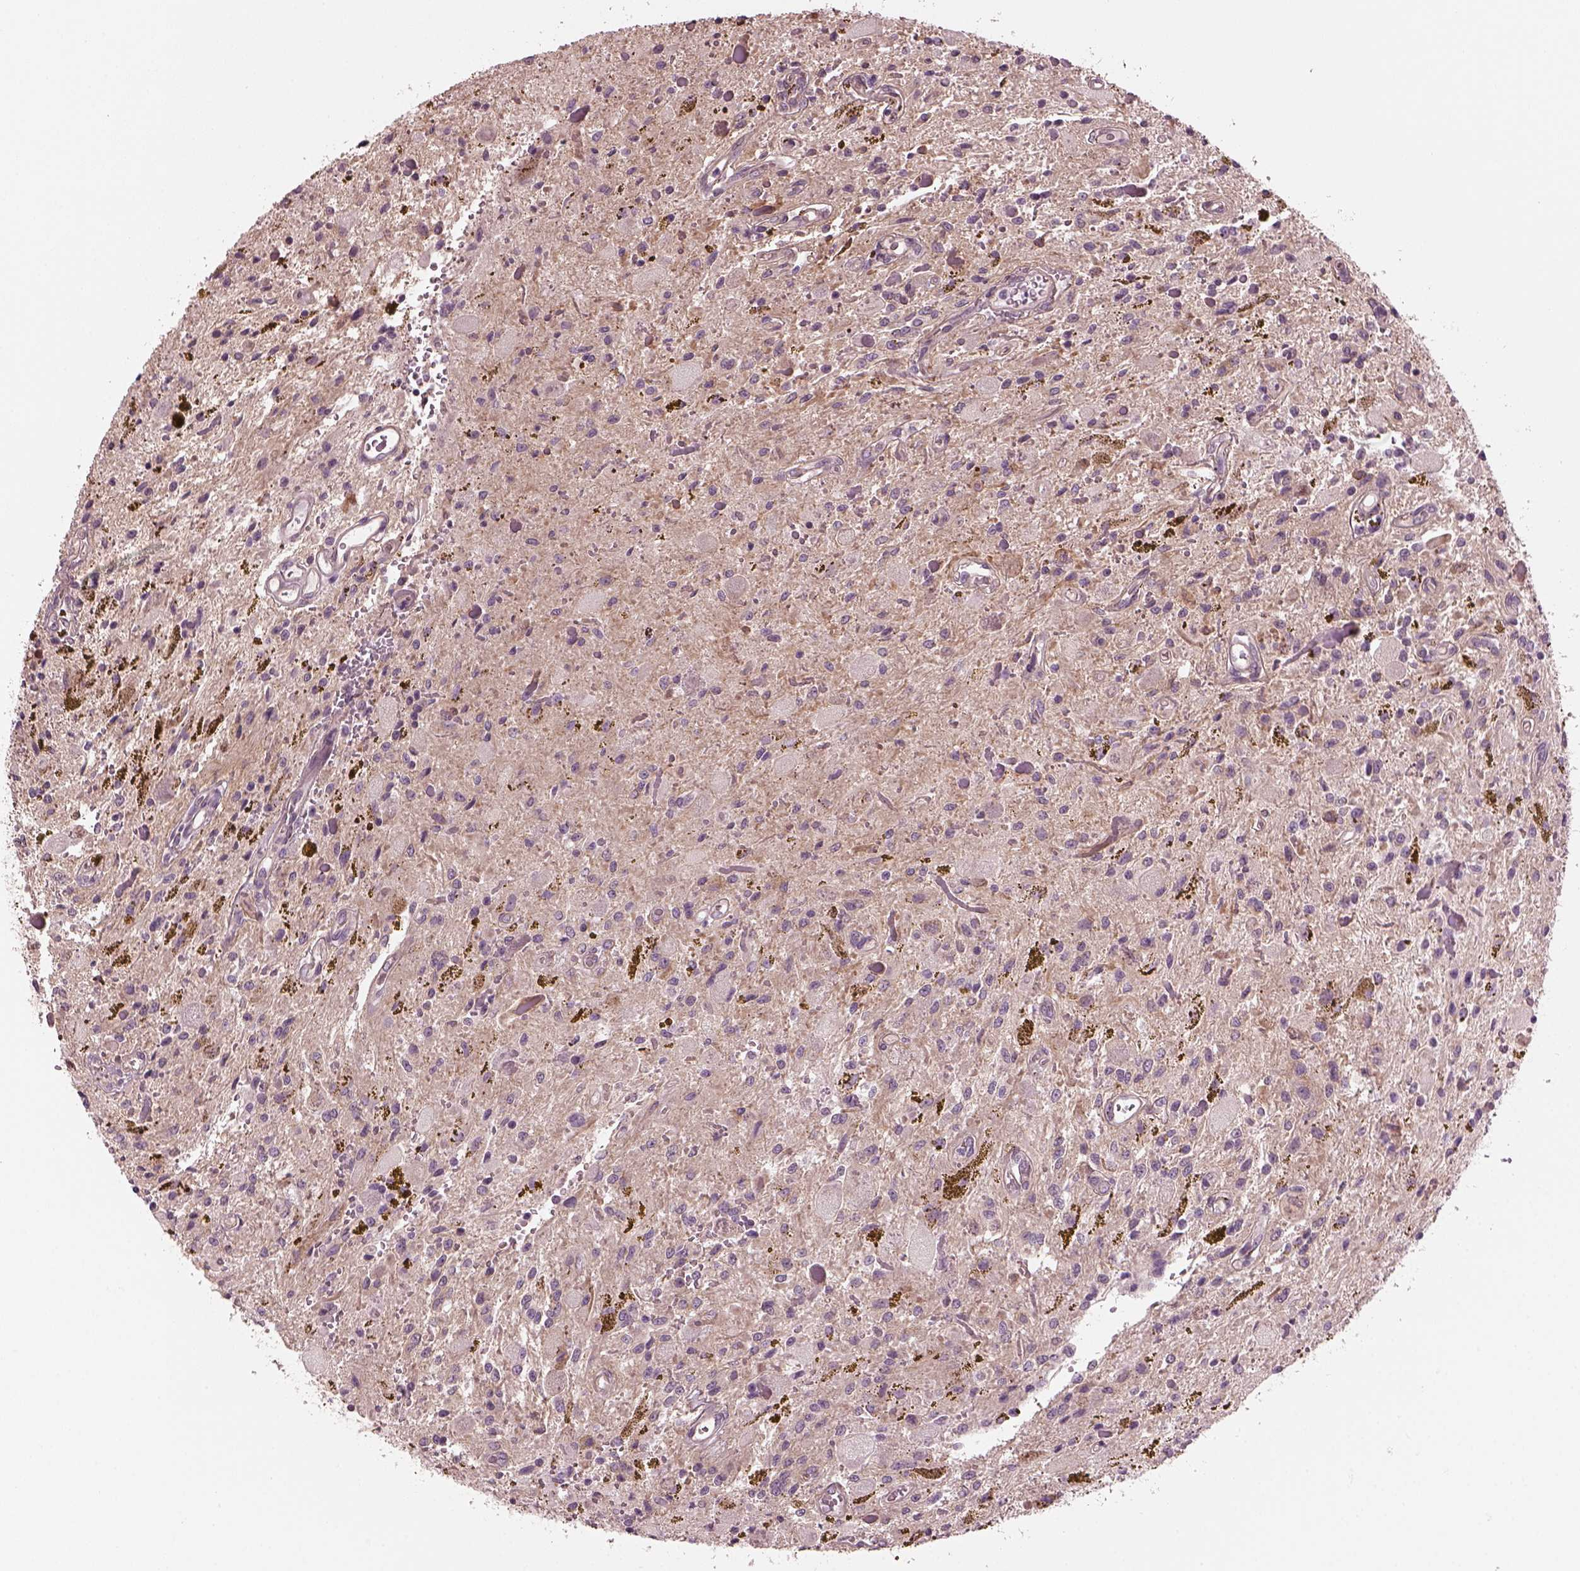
{"staining": {"intensity": "negative", "quantity": "none", "location": "none"}, "tissue": "glioma", "cell_type": "Tumor cells", "image_type": "cancer", "snomed": [{"axis": "morphology", "description": "Glioma, malignant, Low grade"}, {"axis": "topography", "description": "Cerebellum"}], "caption": "Human glioma stained for a protein using immunohistochemistry exhibits no staining in tumor cells.", "gene": "ODAD1", "patient": {"sex": "female", "age": 14}}